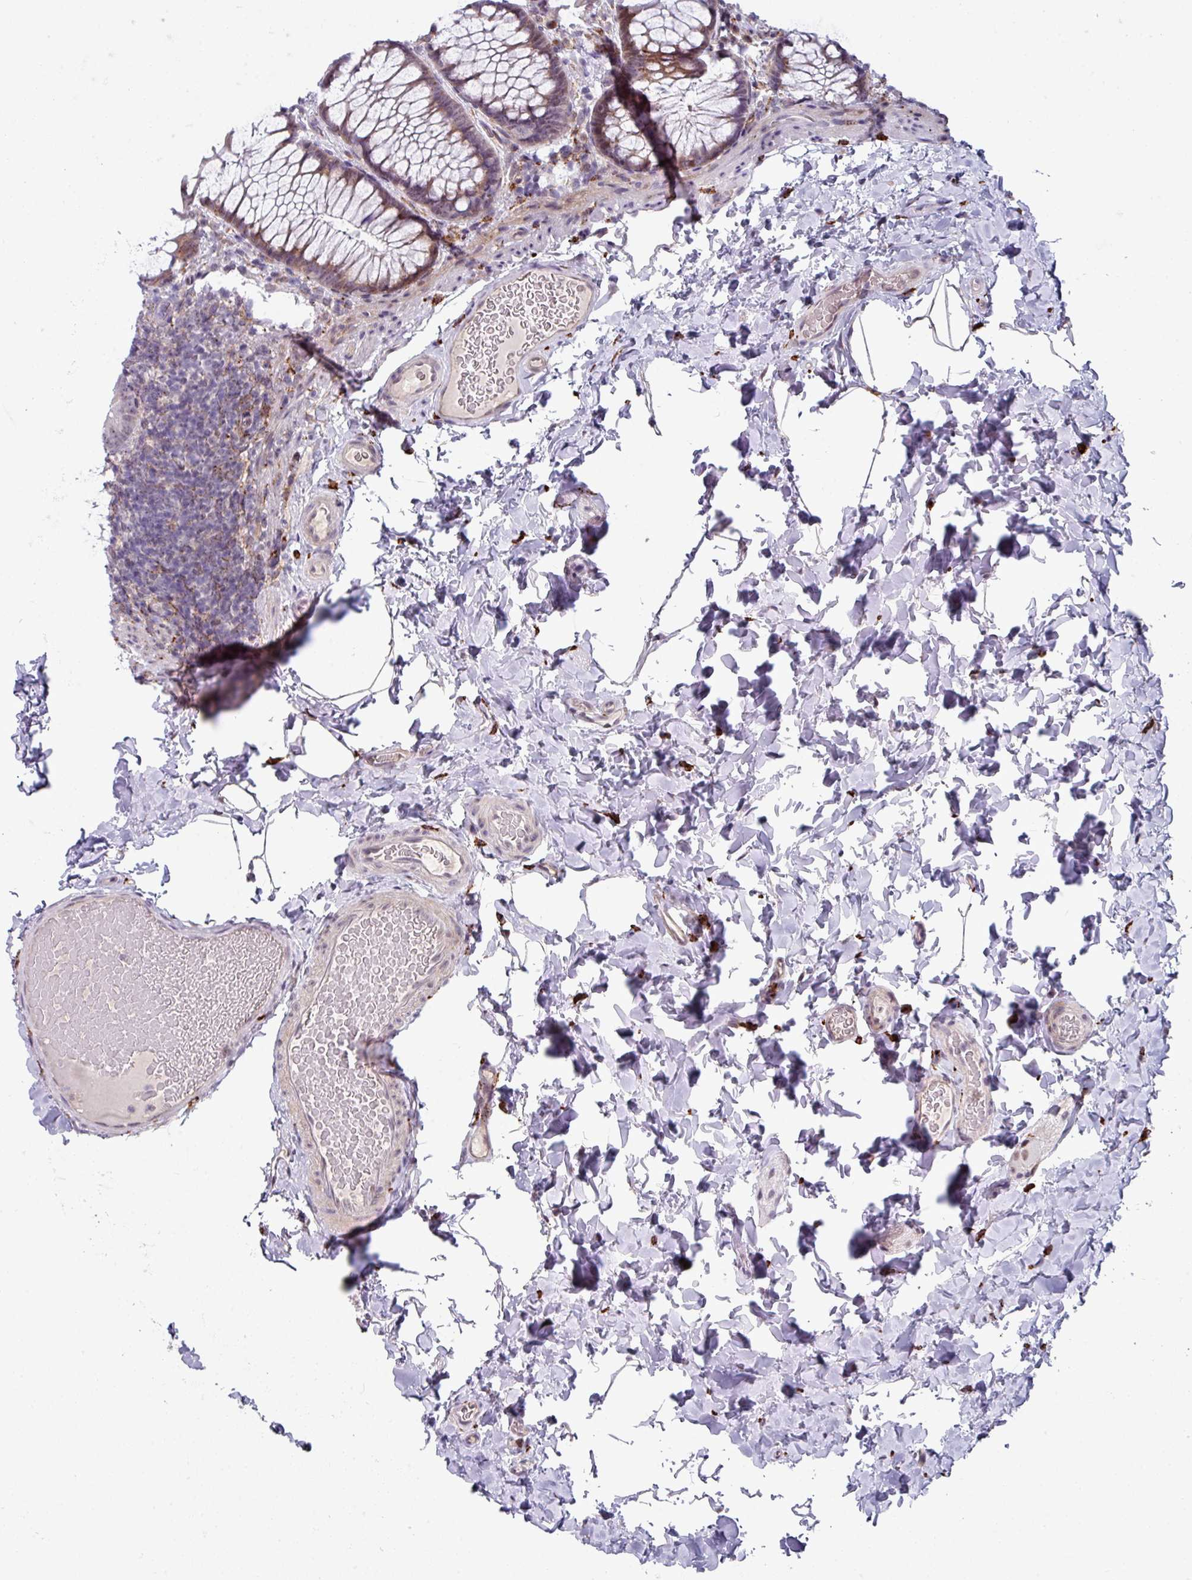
{"staining": {"intensity": "negative", "quantity": "none", "location": "none"}, "tissue": "colon", "cell_type": "Endothelial cells", "image_type": "normal", "snomed": [{"axis": "morphology", "description": "Normal tissue, NOS"}, {"axis": "topography", "description": "Colon"}], "caption": "DAB (3,3'-diaminobenzidine) immunohistochemical staining of benign colon reveals no significant positivity in endothelial cells.", "gene": "BMS1", "patient": {"sex": "male", "age": 46}}